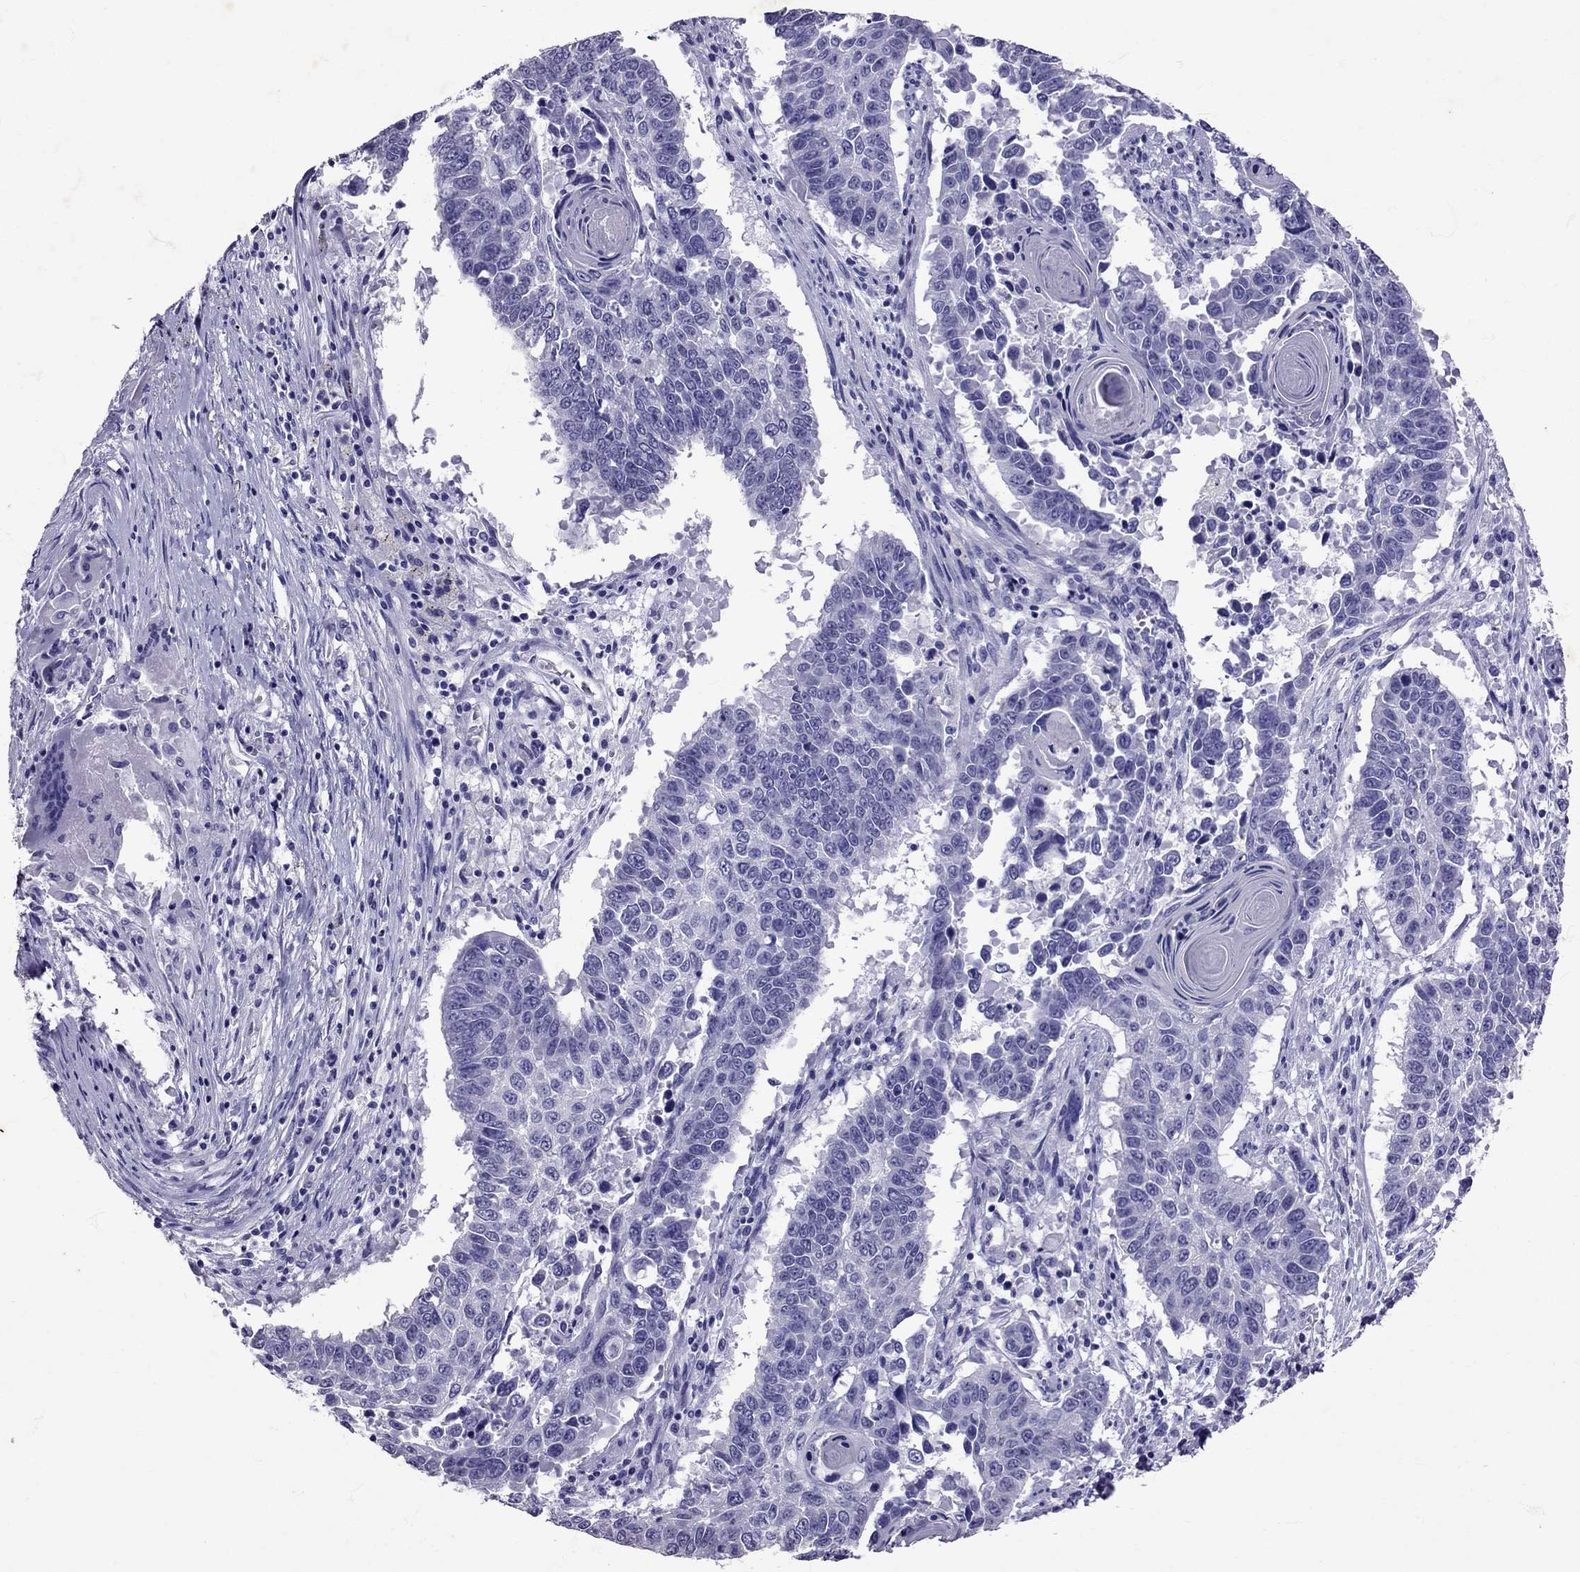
{"staining": {"intensity": "negative", "quantity": "none", "location": "none"}, "tissue": "lung cancer", "cell_type": "Tumor cells", "image_type": "cancer", "snomed": [{"axis": "morphology", "description": "Squamous cell carcinoma, NOS"}, {"axis": "topography", "description": "Lung"}], "caption": "Tumor cells show no significant expression in lung cancer.", "gene": "AVP", "patient": {"sex": "male", "age": 73}}